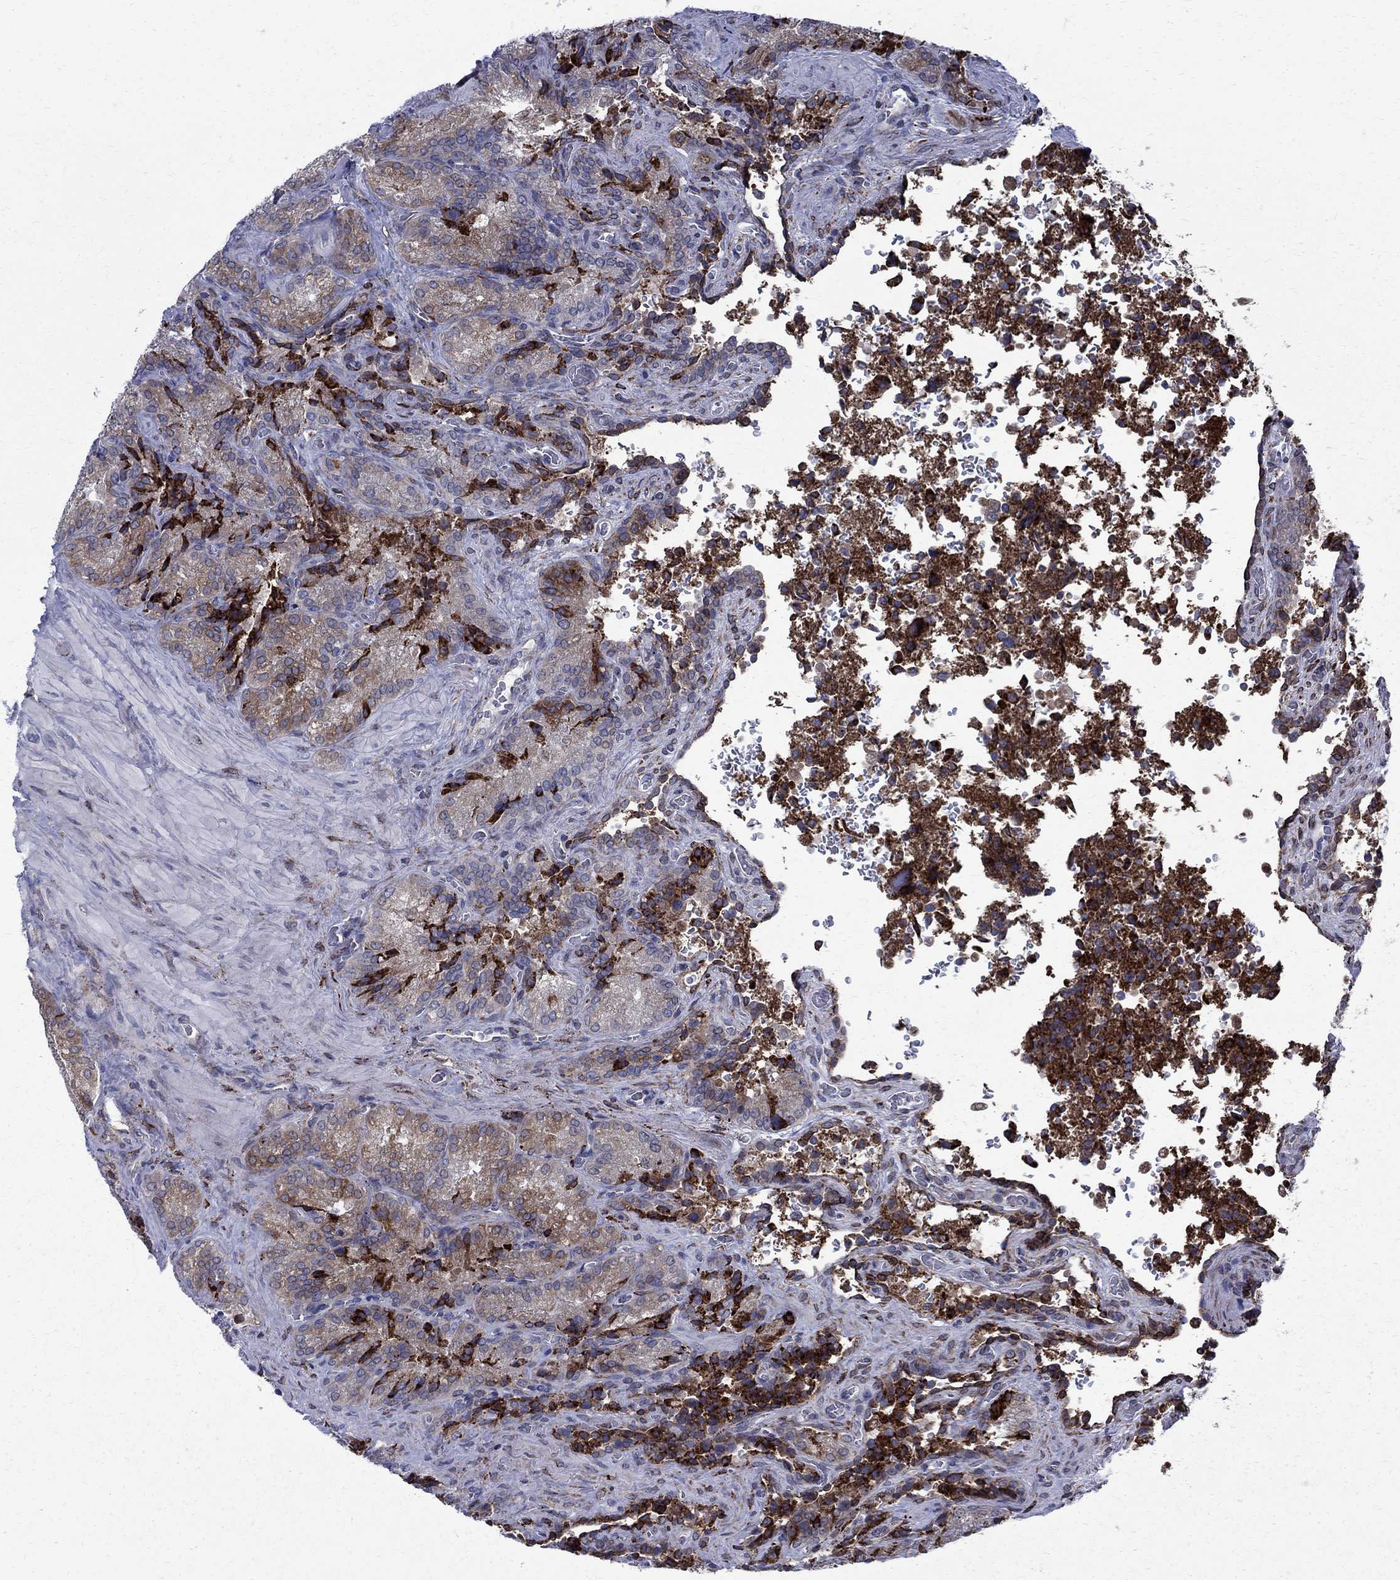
{"staining": {"intensity": "strong", "quantity": "<25%", "location": "cytoplasmic/membranous"}, "tissue": "seminal vesicle", "cell_type": "Glandular cells", "image_type": "normal", "snomed": [{"axis": "morphology", "description": "Normal tissue, NOS"}, {"axis": "topography", "description": "Seminal veicle"}], "caption": "Protein expression by IHC displays strong cytoplasmic/membranous expression in approximately <25% of glandular cells in normal seminal vesicle. The staining was performed using DAB to visualize the protein expression in brown, while the nuclei were stained in blue with hematoxylin (Magnification: 20x).", "gene": "CAB39L", "patient": {"sex": "male", "age": 37}}